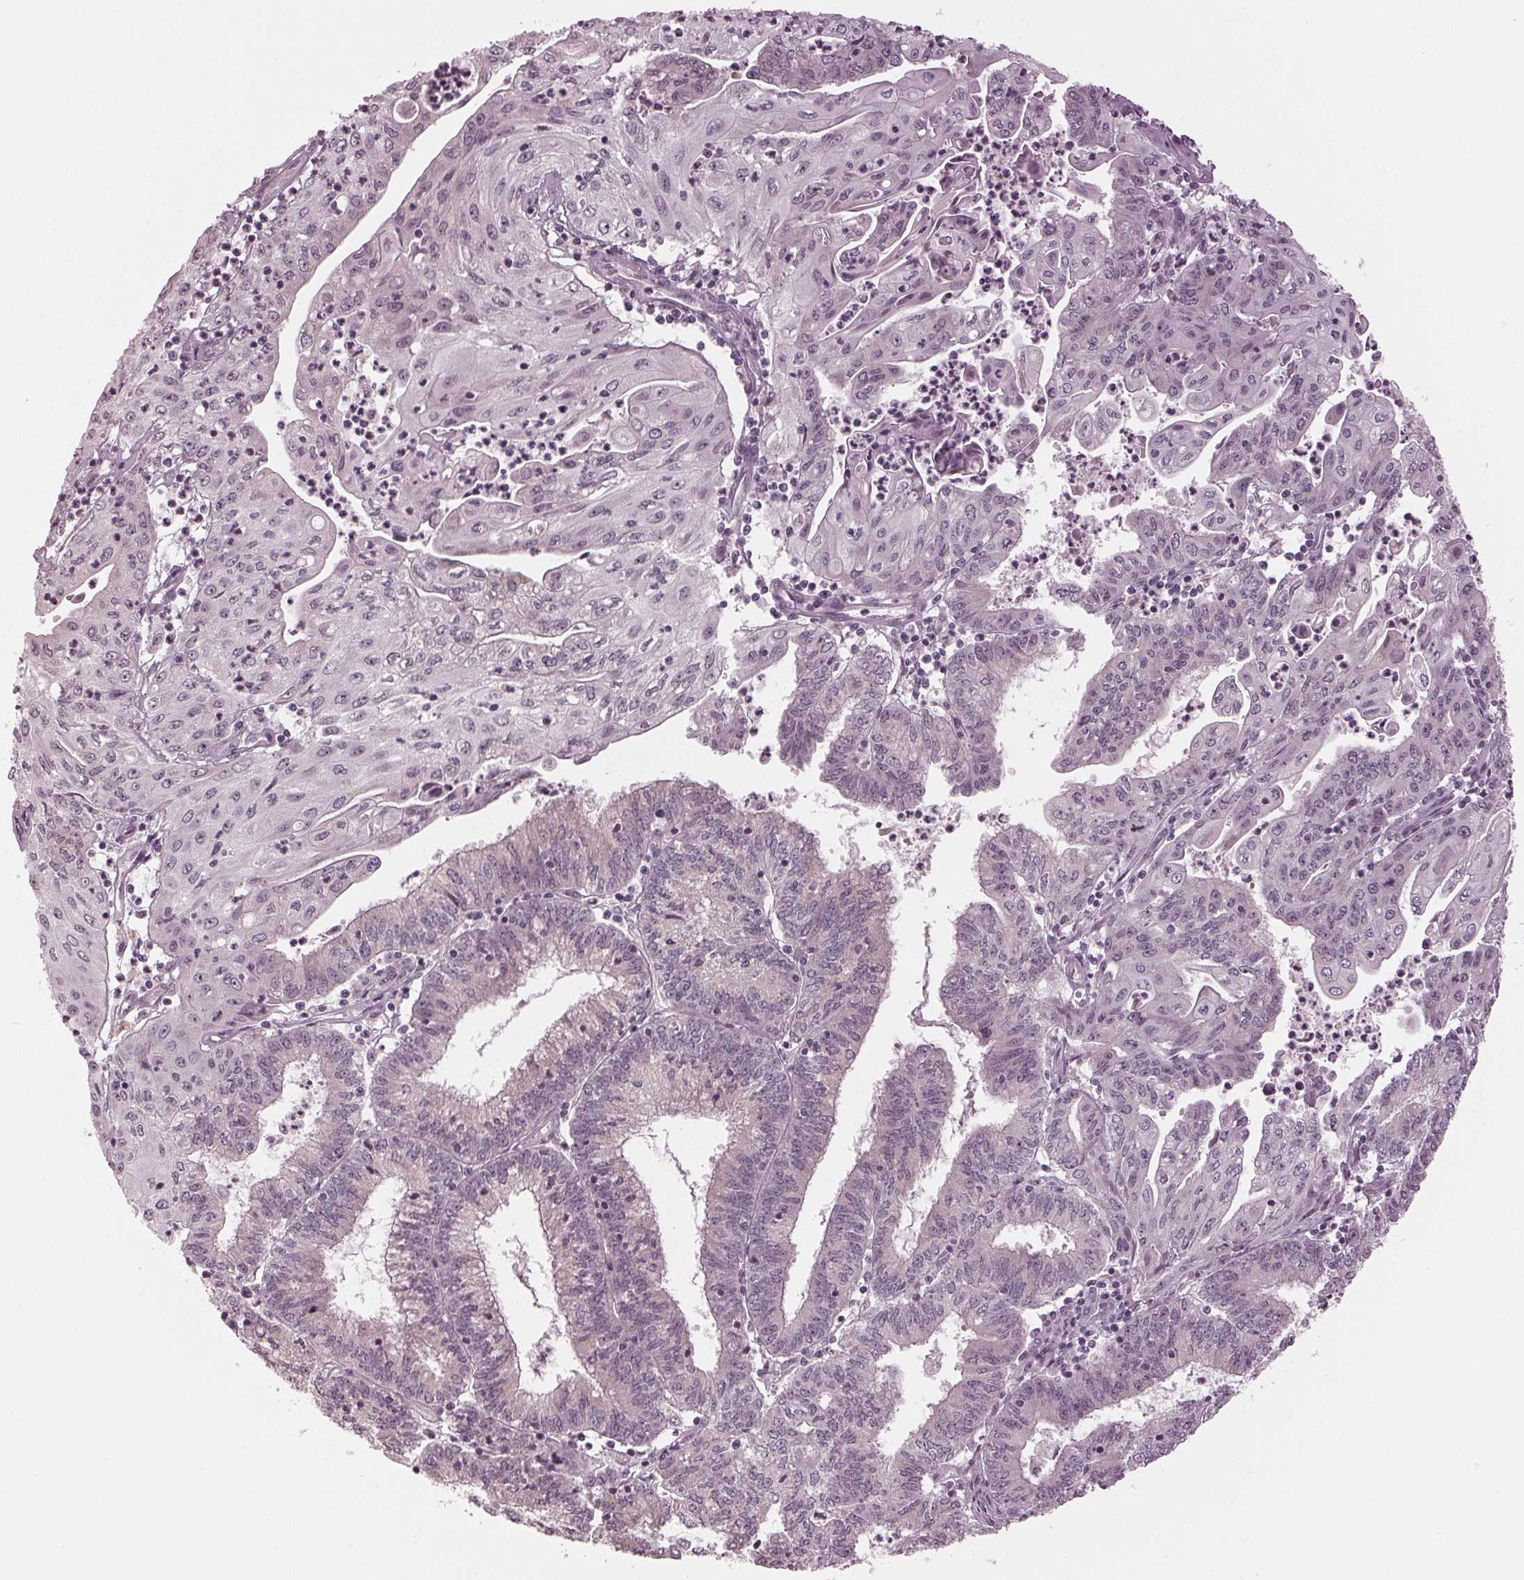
{"staining": {"intensity": "weak", "quantity": "<25%", "location": "cytoplasmic/membranous"}, "tissue": "endometrial cancer", "cell_type": "Tumor cells", "image_type": "cancer", "snomed": [{"axis": "morphology", "description": "Adenocarcinoma, NOS"}, {"axis": "topography", "description": "Endometrium"}], "caption": "Endometrial cancer was stained to show a protein in brown. There is no significant staining in tumor cells. (Brightfield microscopy of DAB immunohistochemistry at high magnification).", "gene": "SLX4", "patient": {"sex": "female", "age": 61}}